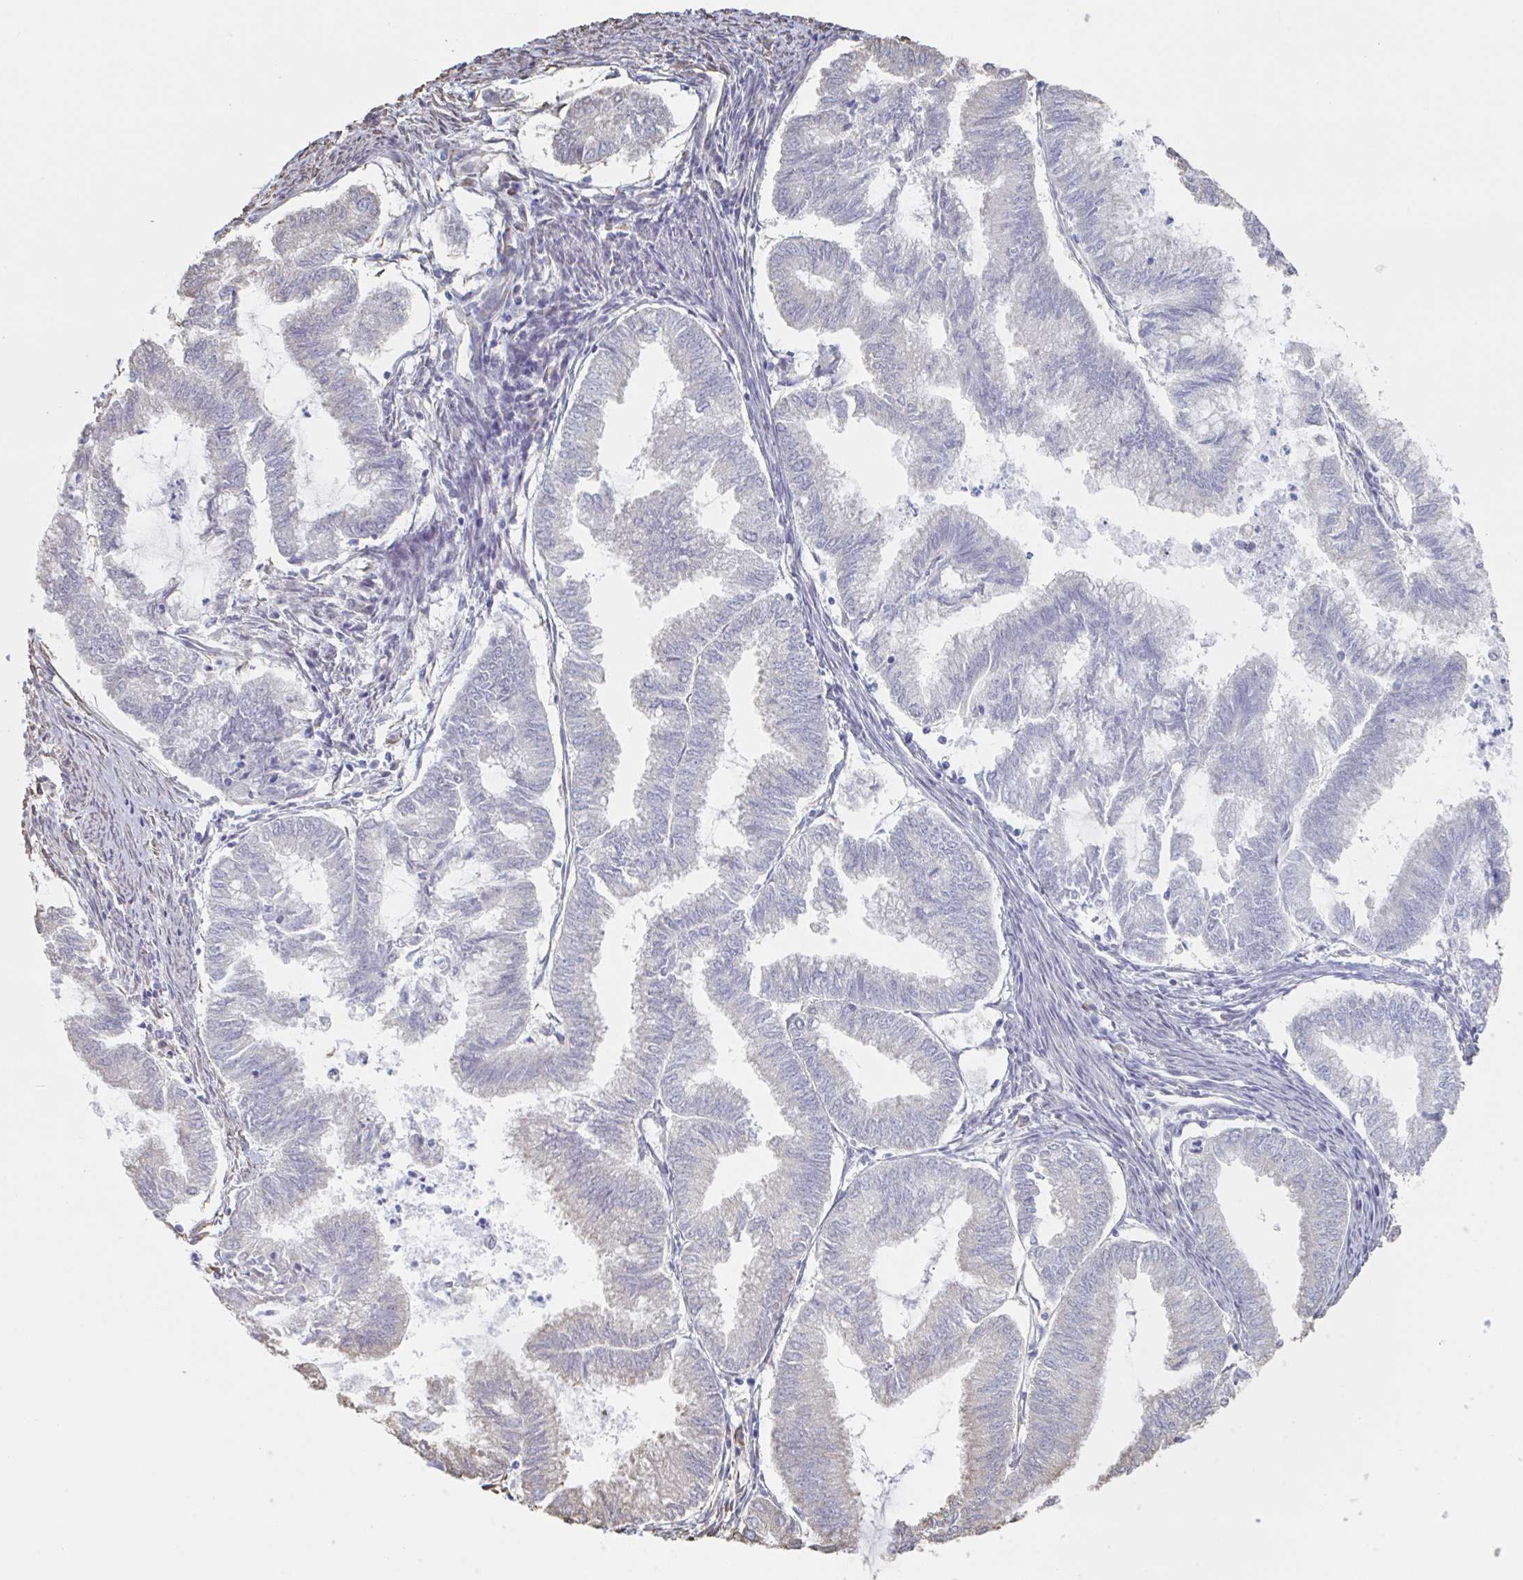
{"staining": {"intensity": "weak", "quantity": "<25%", "location": "cytoplasmic/membranous"}, "tissue": "endometrial cancer", "cell_type": "Tumor cells", "image_type": "cancer", "snomed": [{"axis": "morphology", "description": "Adenocarcinoma, NOS"}, {"axis": "topography", "description": "Endometrium"}], "caption": "IHC photomicrograph of neoplastic tissue: endometrial cancer (adenocarcinoma) stained with DAB reveals no significant protein staining in tumor cells.", "gene": "RAB5IF", "patient": {"sex": "female", "age": 79}}